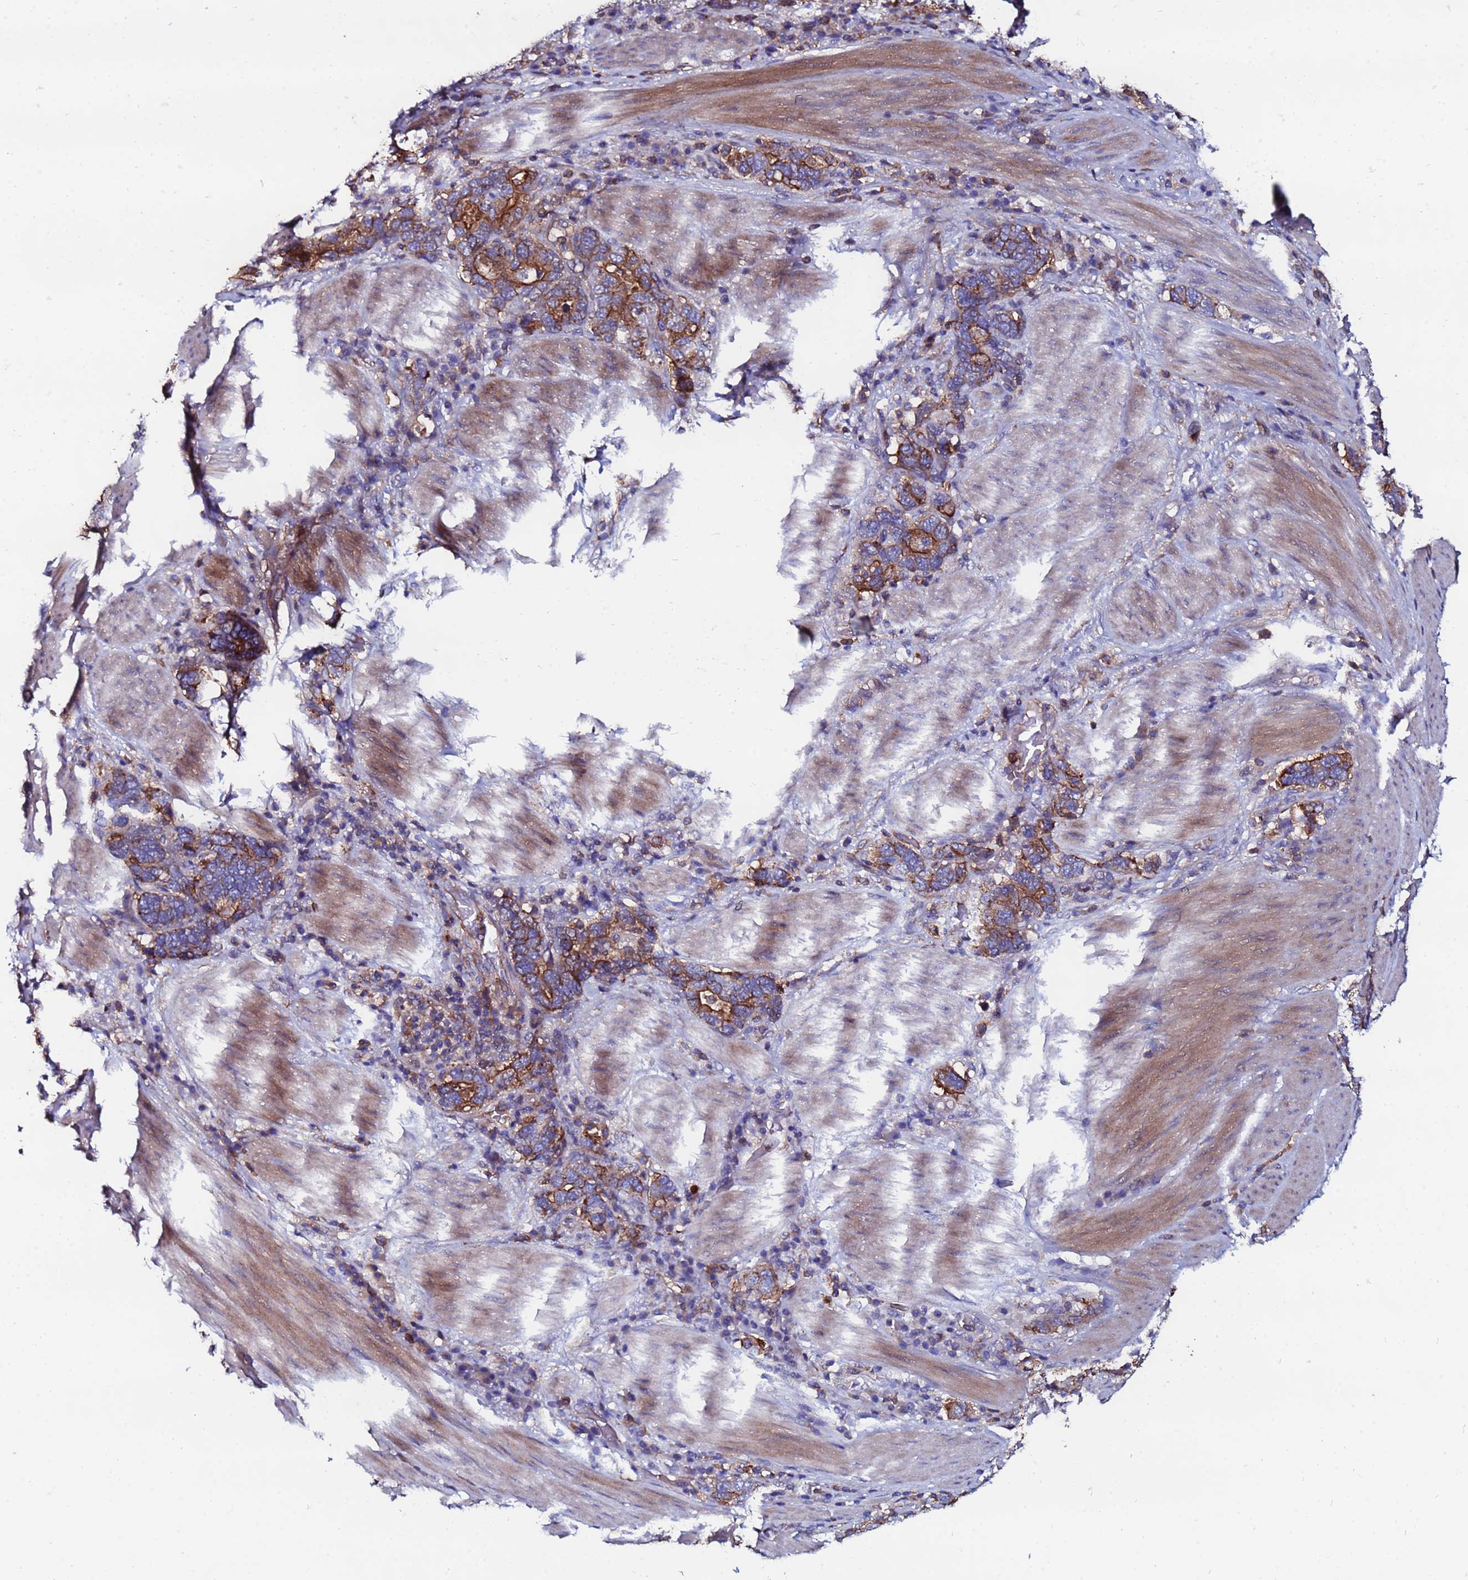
{"staining": {"intensity": "moderate", "quantity": ">75%", "location": "cytoplasmic/membranous"}, "tissue": "stomach cancer", "cell_type": "Tumor cells", "image_type": "cancer", "snomed": [{"axis": "morphology", "description": "Adenocarcinoma, NOS"}, {"axis": "topography", "description": "Stomach, upper"}, {"axis": "topography", "description": "Stomach"}], "caption": "Stomach cancer was stained to show a protein in brown. There is medium levels of moderate cytoplasmic/membranous staining in about >75% of tumor cells. (DAB IHC, brown staining for protein, blue staining for nuclei).", "gene": "POTEE", "patient": {"sex": "male", "age": 62}}